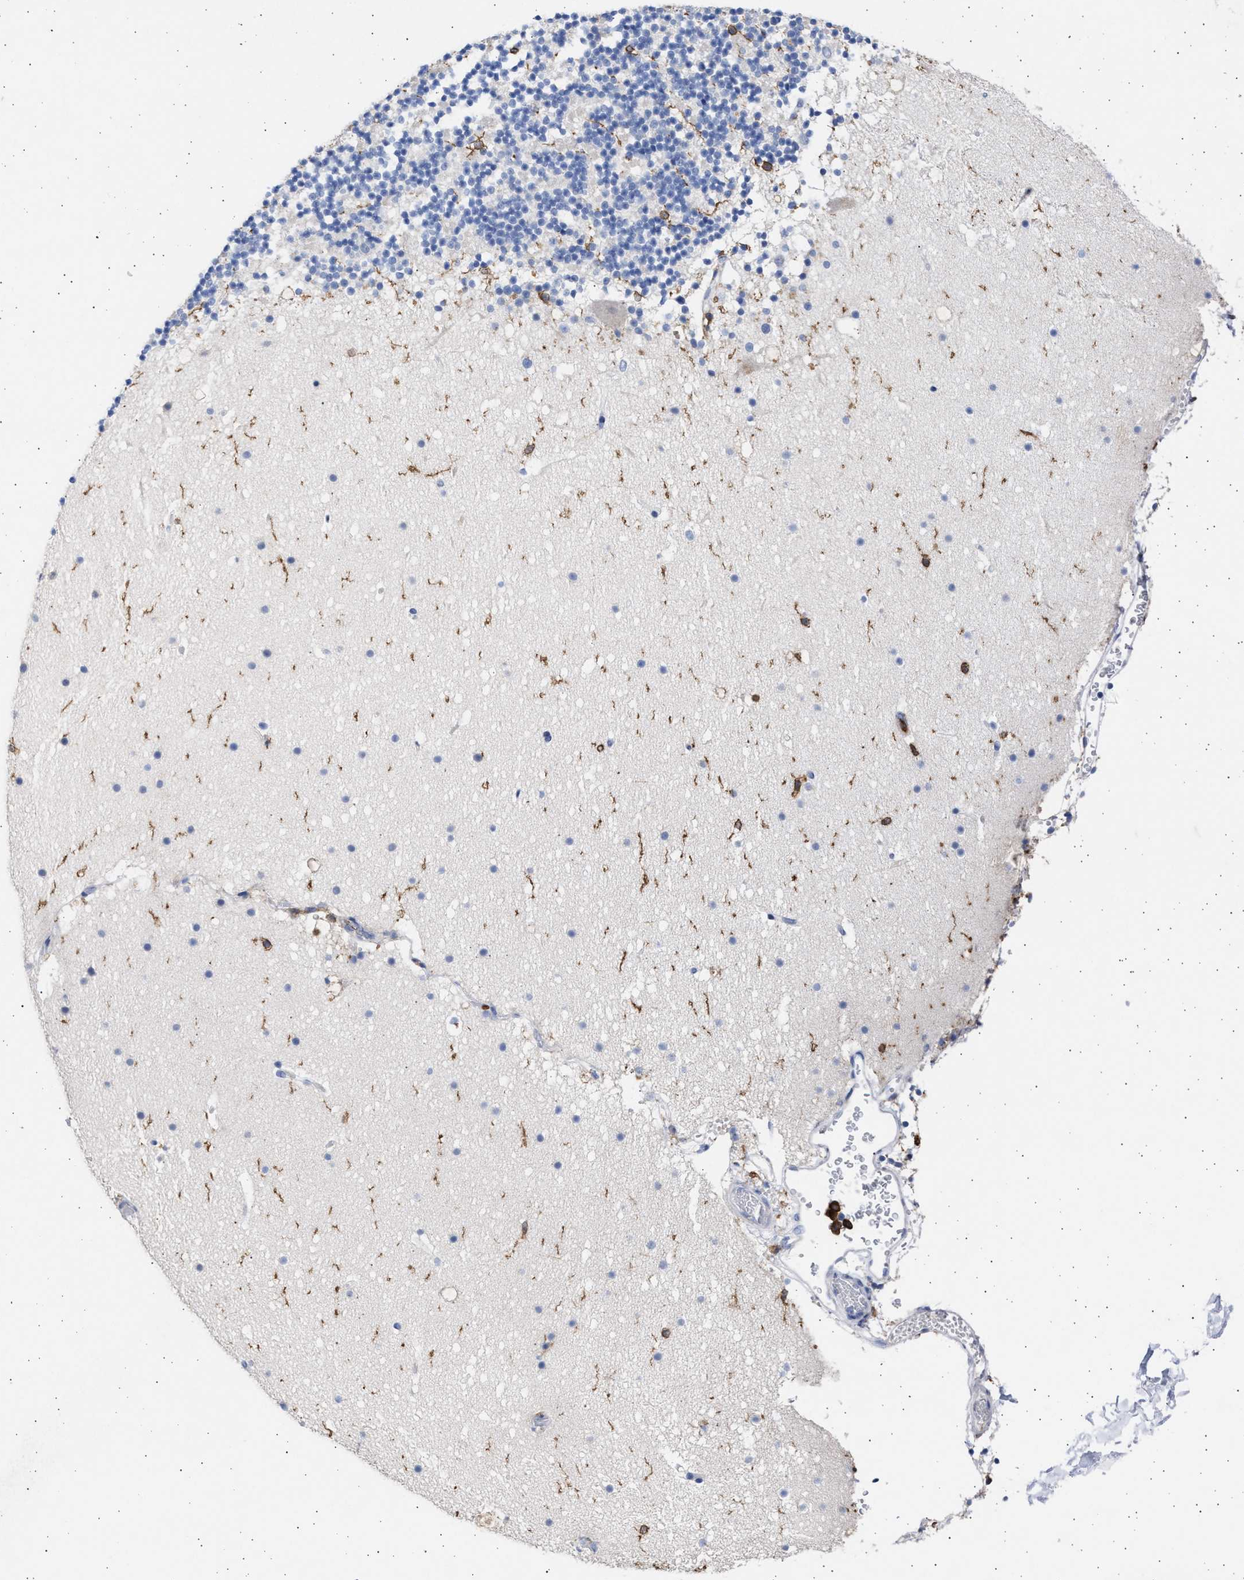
{"staining": {"intensity": "moderate", "quantity": "<25%", "location": "cytoplasmic/membranous"}, "tissue": "cerebellum", "cell_type": "Cells in granular layer", "image_type": "normal", "snomed": [{"axis": "morphology", "description": "Normal tissue, NOS"}, {"axis": "topography", "description": "Cerebellum"}], "caption": "Cerebellum stained with DAB (3,3'-diaminobenzidine) IHC displays low levels of moderate cytoplasmic/membranous staining in approximately <25% of cells in granular layer. Immunohistochemistry (ihc) stains the protein of interest in brown and the nuclei are stained blue.", "gene": "FCER1A", "patient": {"sex": "male", "age": 57}}